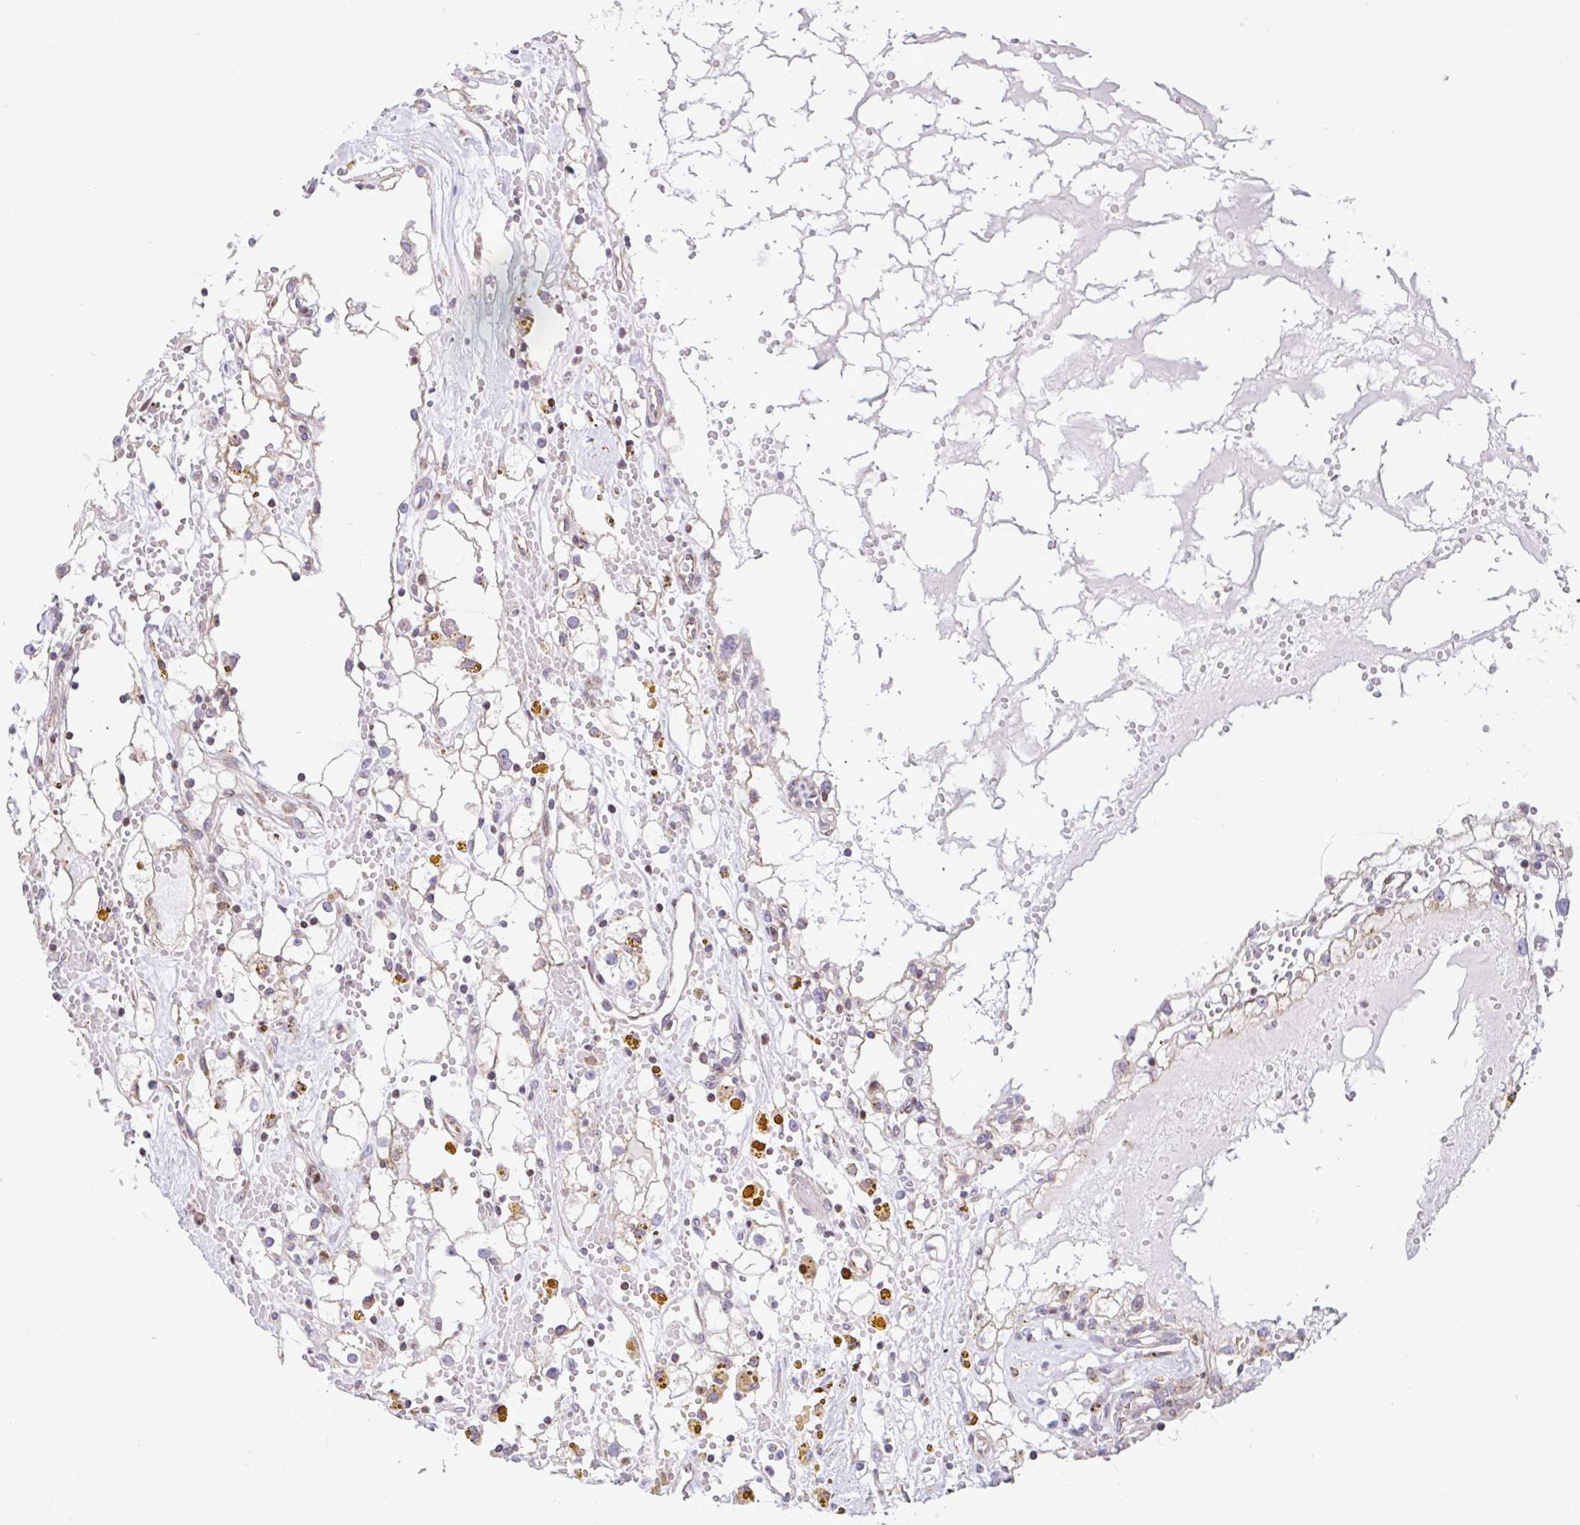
{"staining": {"intensity": "negative", "quantity": "none", "location": "none"}, "tissue": "renal cancer", "cell_type": "Tumor cells", "image_type": "cancer", "snomed": [{"axis": "morphology", "description": "Adenocarcinoma, NOS"}, {"axis": "topography", "description": "Kidney"}], "caption": "A high-resolution image shows IHC staining of renal adenocarcinoma, which demonstrates no significant expression in tumor cells.", "gene": "FIGNL1", "patient": {"sex": "male", "age": 56}}